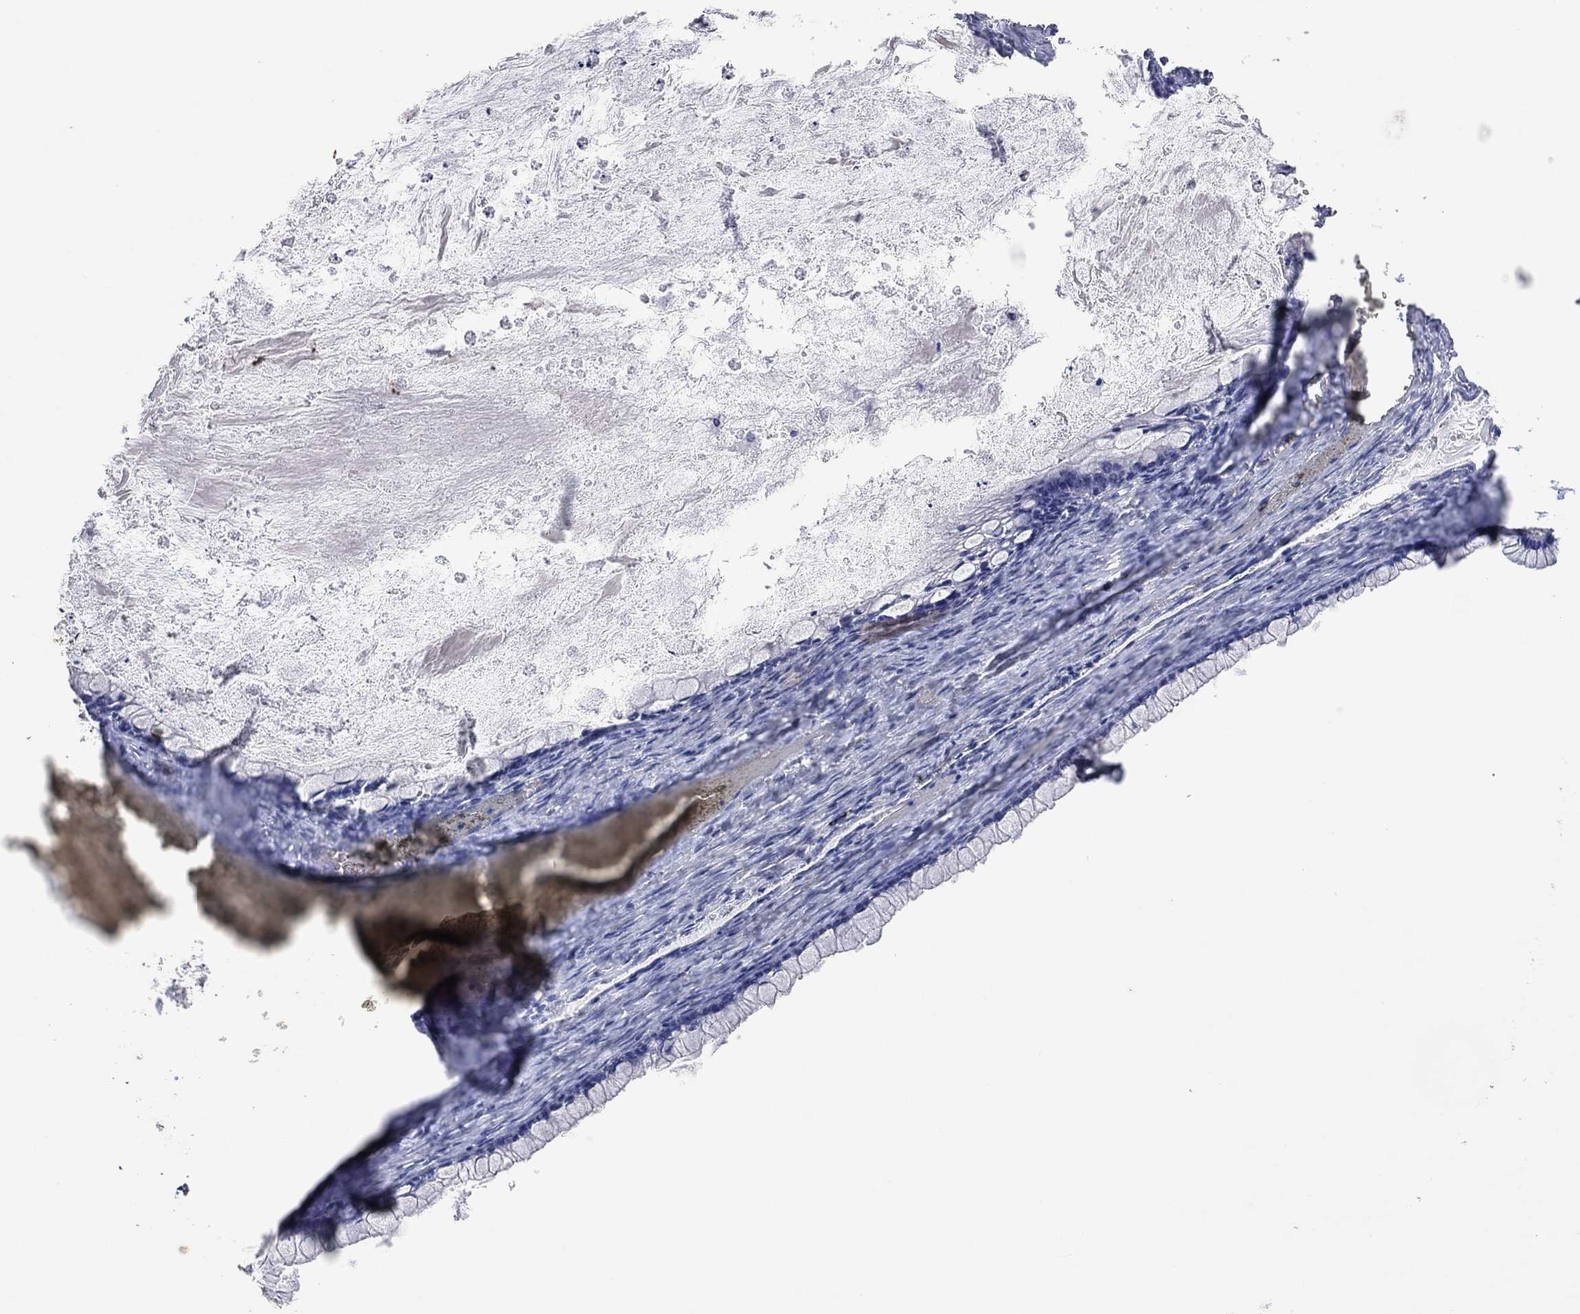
{"staining": {"intensity": "negative", "quantity": "none", "location": "none"}, "tissue": "ovarian cancer", "cell_type": "Tumor cells", "image_type": "cancer", "snomed": [{"axis": "morphology", "description": "Cystadenocarcinoma, mucinous, NOS"}, {"axis": "topography", "description": "Ovary"}], "caption": "This image is of mucinous cystadenocarcinoma (ovarian) stained with immunohistochemistry to label a protein in brown with the nuclei are counter-stained blue. There is no positivity in tumor cells.", "gene": "MMP13", "patient": {"sex": "female", "age": 67}}